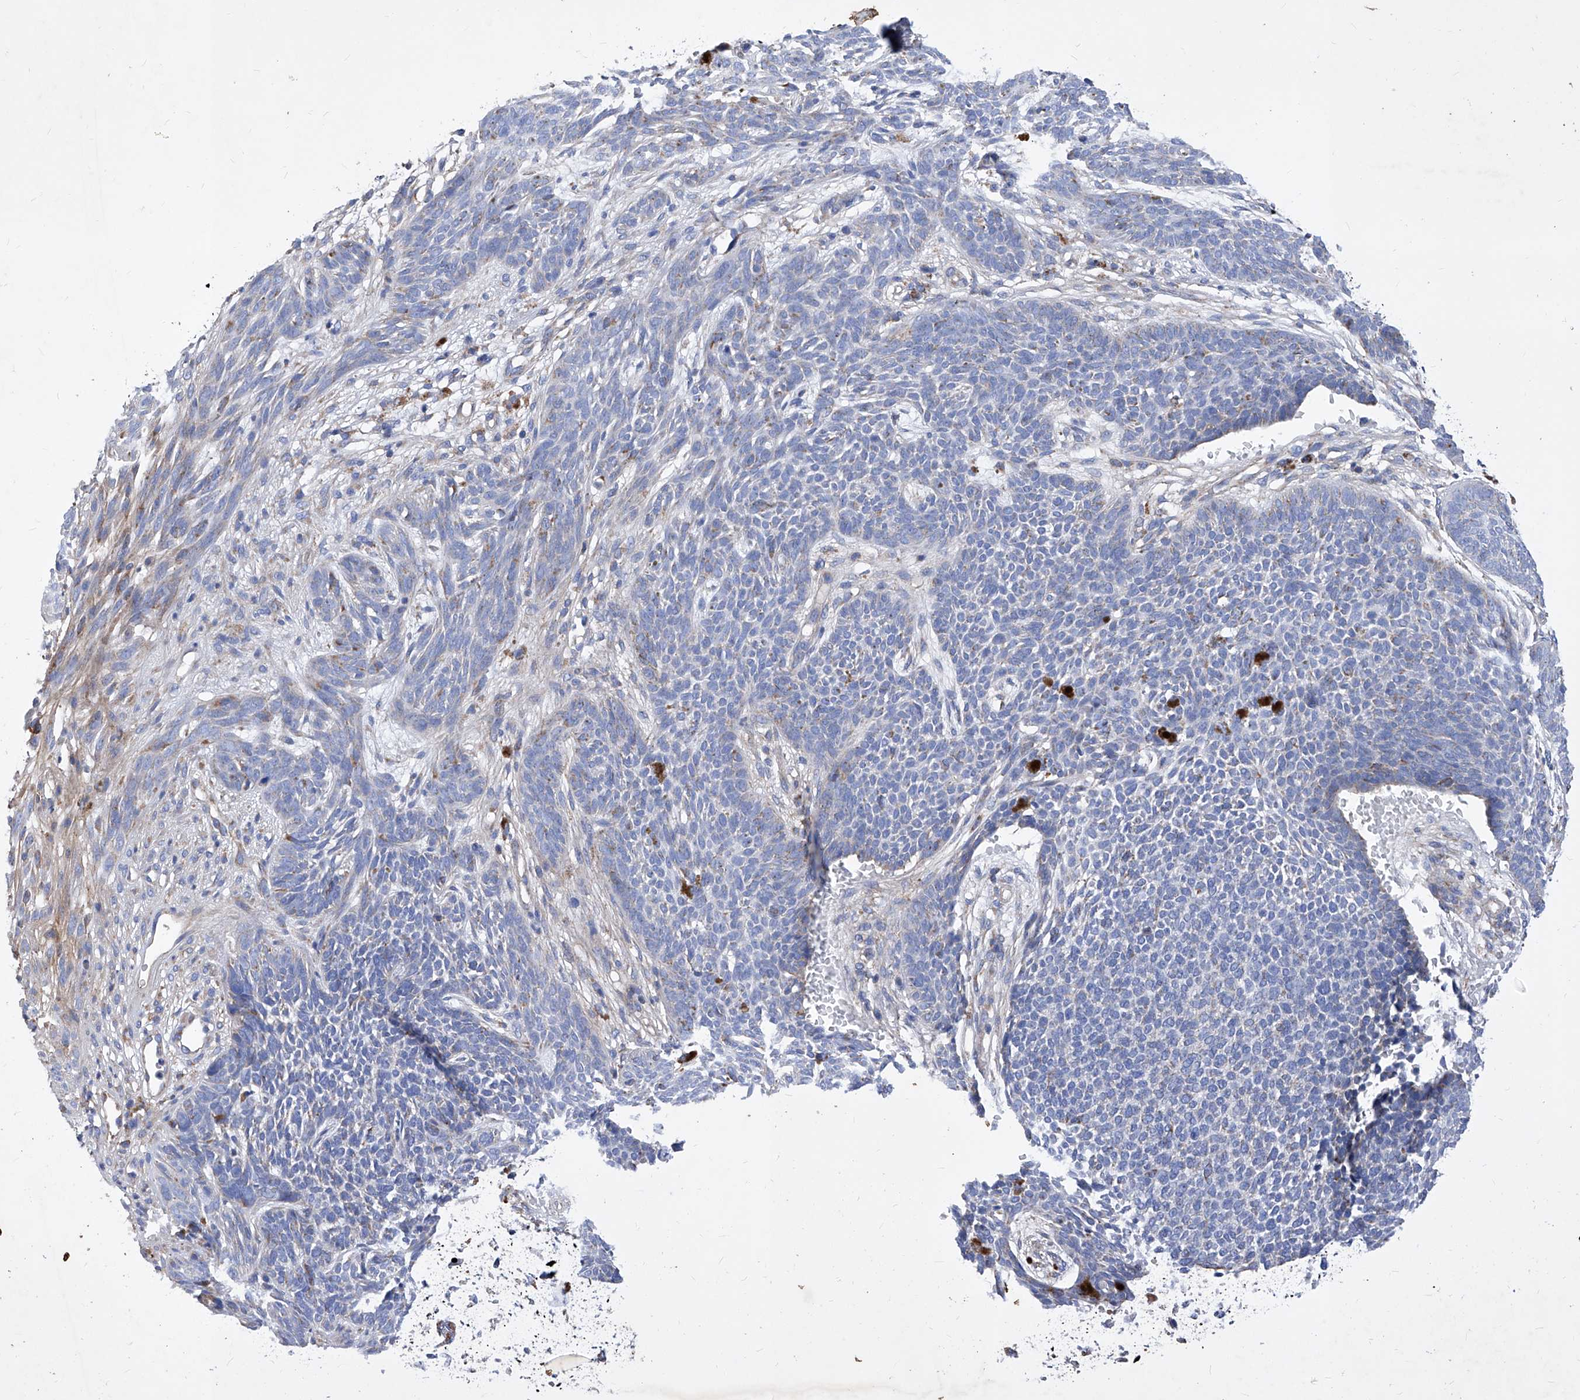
{"staining": {"intensity": "weak", "quantity": "<25%", "location": "cytoplasmic/membranous"}, "tissue": "skin cancer", "cell_type": "Tumor cells", "image_type": "cancer", "snomed": [{"axis": "morphology", "description": "Basal cell carcinoma"}, {"axis": "topography", "description": "Skin"}], "caption": "A photomicrograph of skin cancer stained for a protein displays no brown staining in tumor cells. (DAB (3,3'-diaminobenzidine) immunohistochemistry with hematoxylin counter stain).", "gene": "HRNR", "patient": {"sex": "female", "age": 84}}